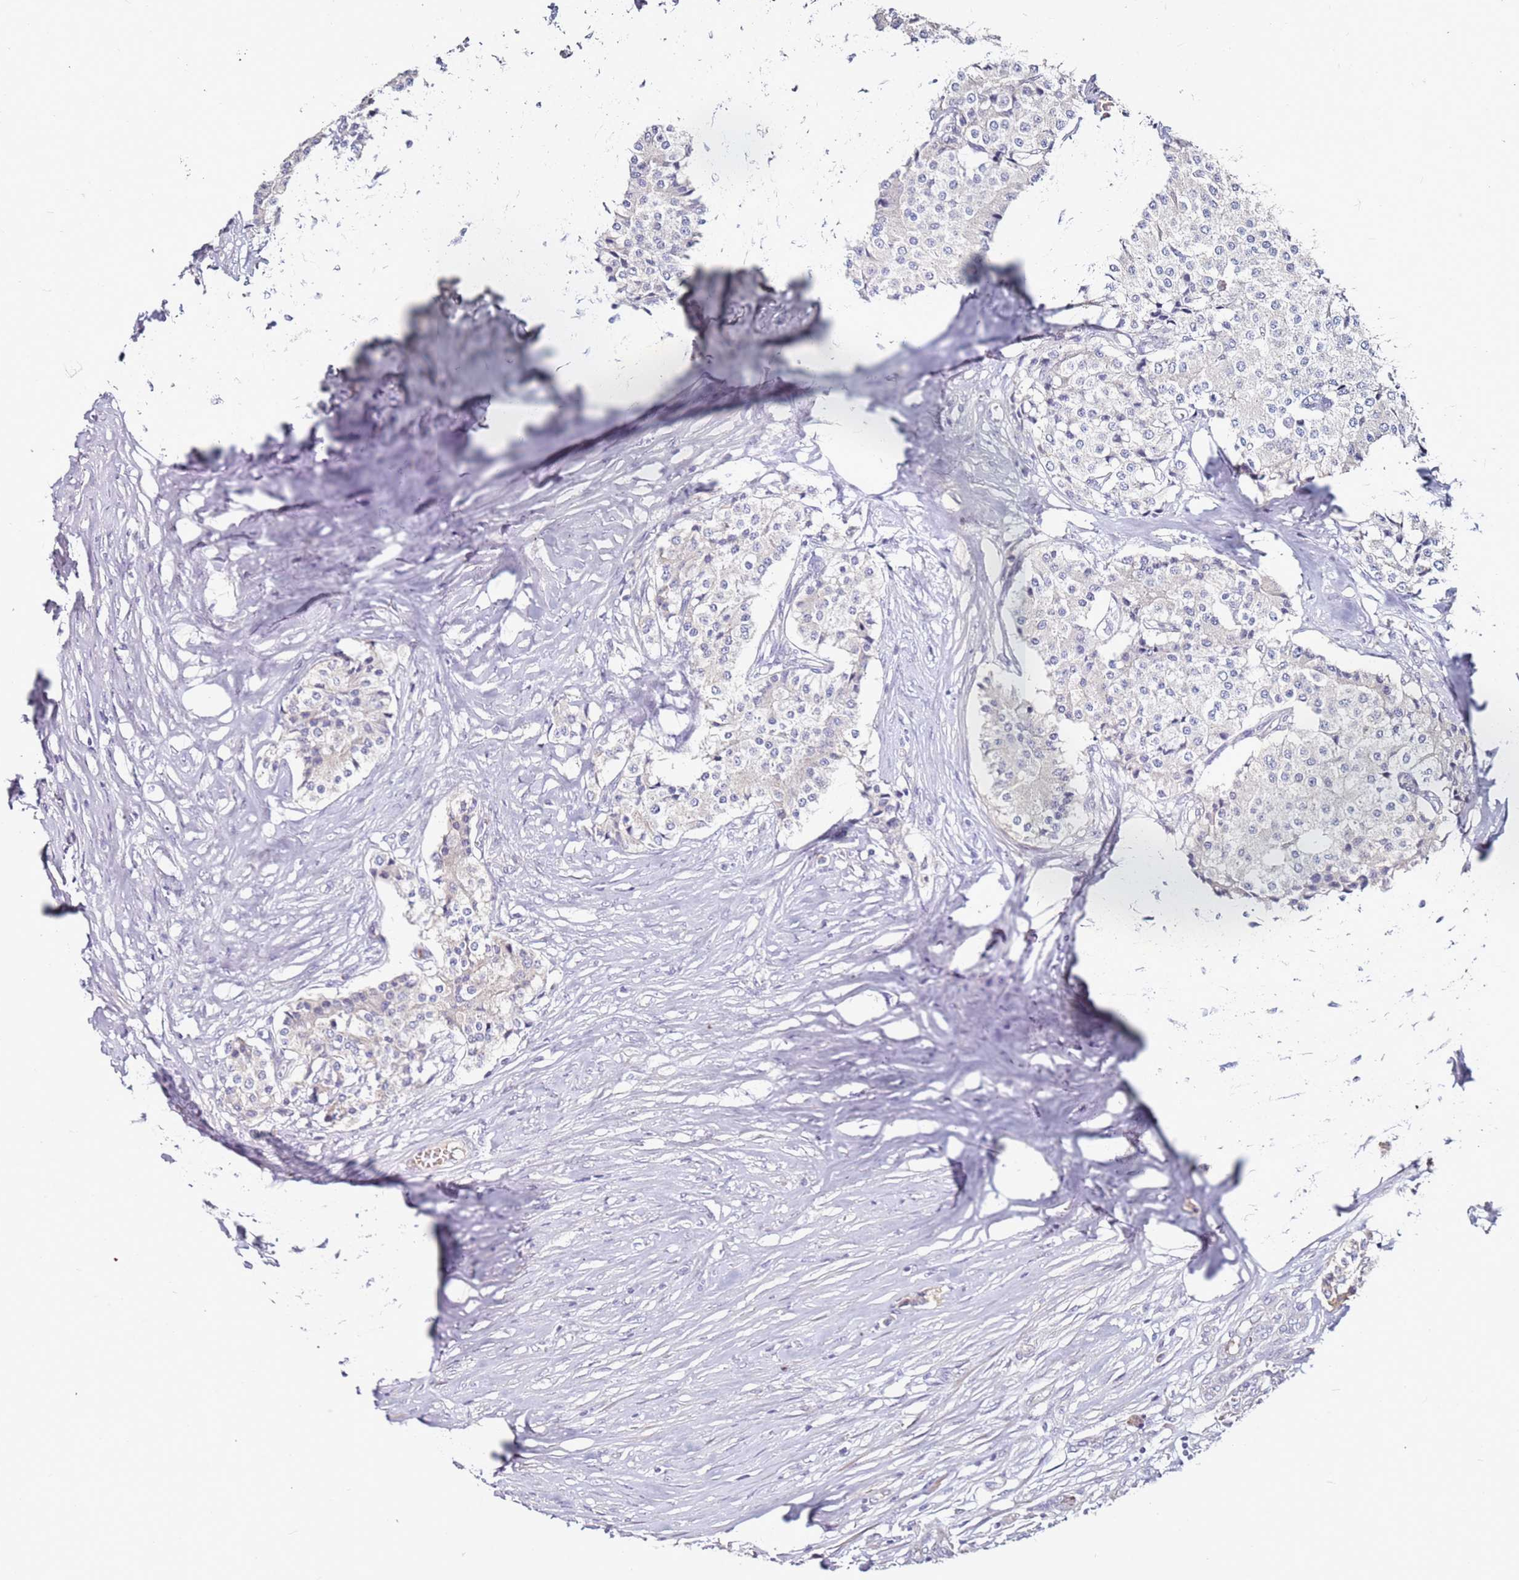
{"staining": {"intensity": "negative", "quantity": "none", "location": "none"}, "tissue": "carcinoid", "cell_type": "Tumor cells", "image_type": "cancer", "snomed": [{"axis": "morphology", "description": "Carcinoid, malignant, NOS"}, {"axis": "topography", "description": "Colon"}], "caption": "DAB (3,3'-diaminobenzidine) immunohistochemical staining of human carcinoid exhibits no significant positivity in tumor cells.", "gene": "RARS2", "patient": {"sex": "female", "age": 52}}